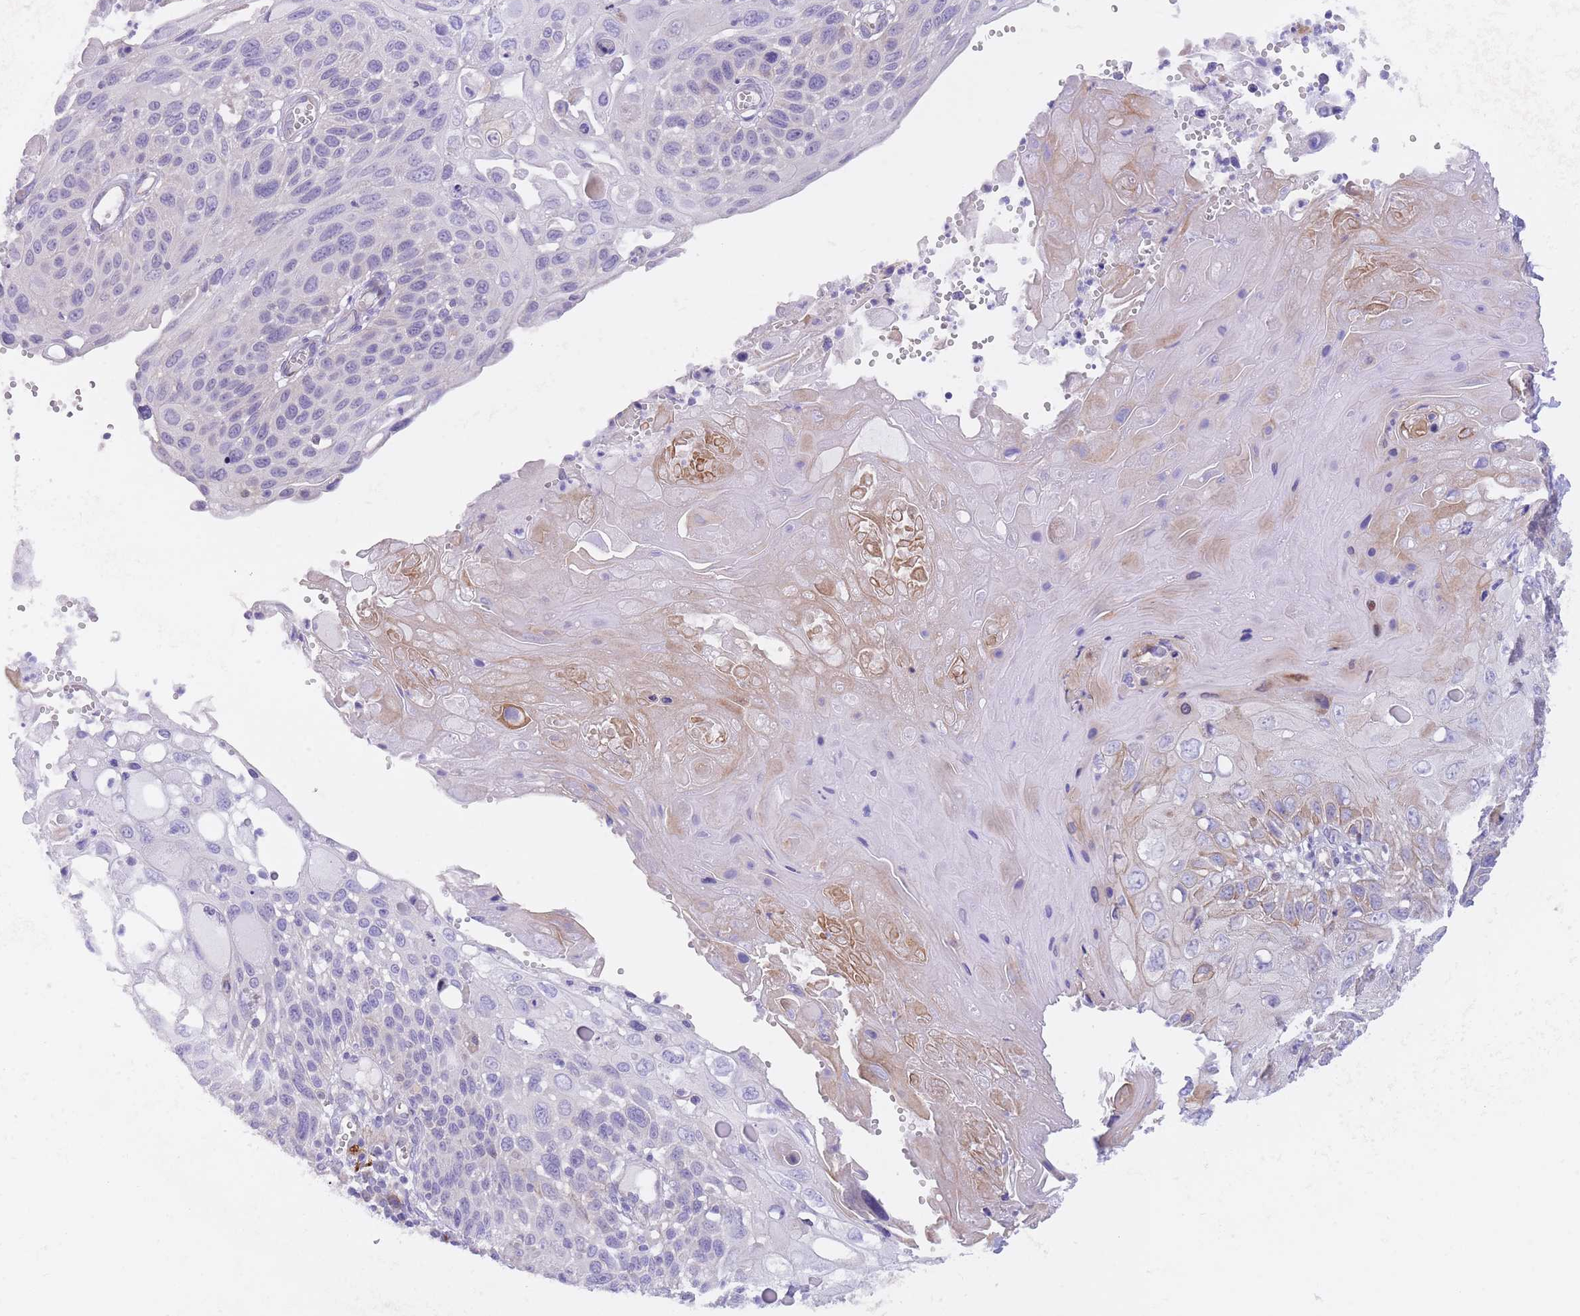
{"staining": {"intensity": "negative", "quantity": "none", "location": "none"}, "tissue": "cervical cancer", "cell_type": "Tumor cells", "image_type": "cancer", "snomed": [{"axis": "morphology", "description": "Squamous cell carcinoma, NOS"}, {"axis": "topography", "description": "Cervix"}], "caption": "Immunohistochemistry (IHC) photomicrograph of neoplastic tissue: human cervical squamous cell carcinoma stained with DAB exhibits no significant protein positivity in tumor cells. (DAB IHC with hematoxylin counter stain).", "gene": "QTRT1", "patient": {"sex": "female", "age": 70}}